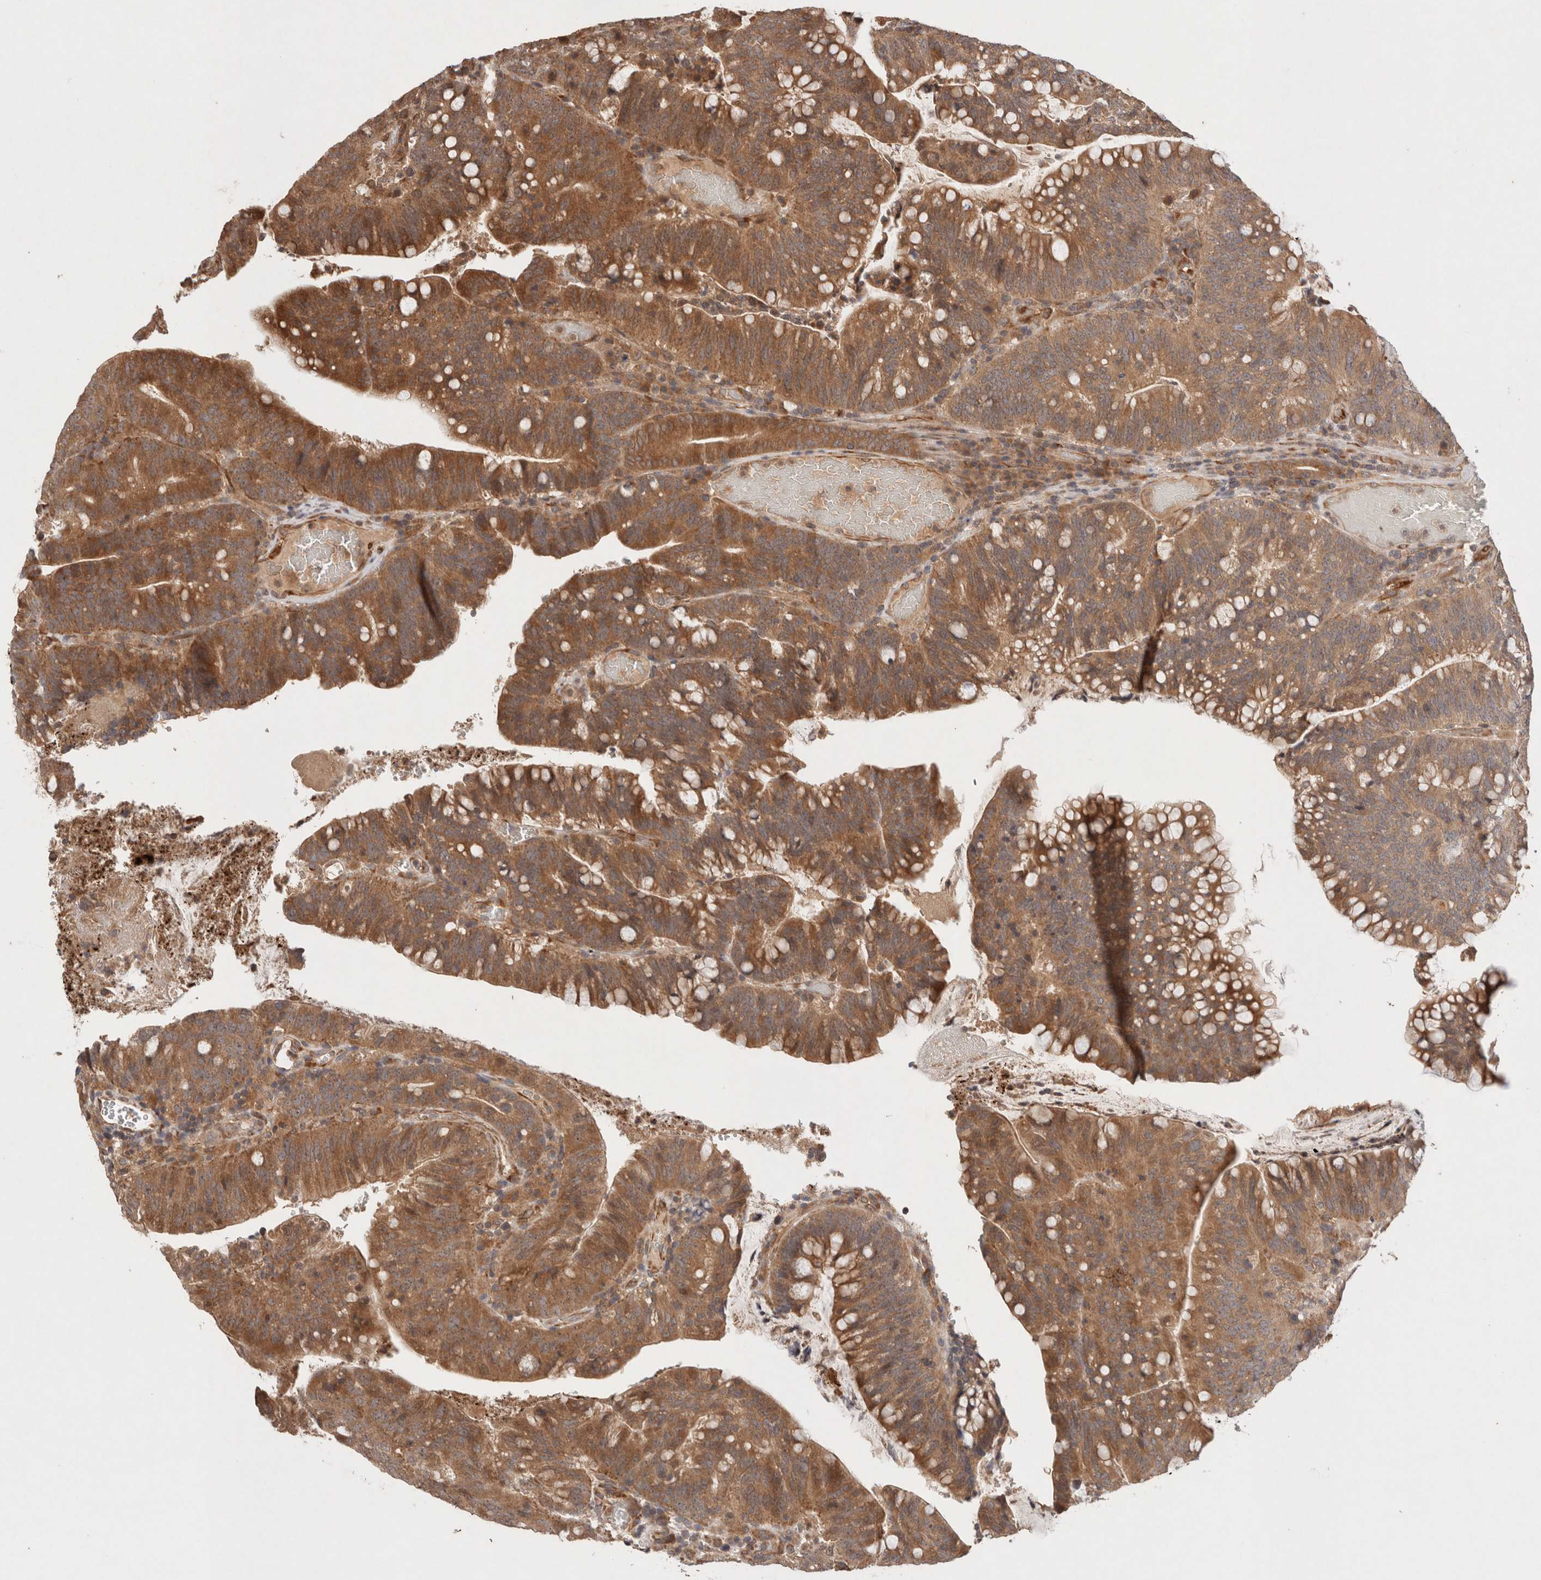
{"staining": {"intensity": "strong", "quantity": ">75%", "location": "cytoplasmic/membranous"}, "tissue": "colorectal cancer", "cell_type": "Tumor cells", "image_type": "cancer", "snomed": [{"axis": "morphology", "description": "Adenocarcinoma, NOS"}, {"axis": "topography", "description": "Colon"}], "caption": "This is an image of immunohistochemistry staining of colorectal cancer, which shows strong positivity in the cytoplasmic/membranous of tumor cells.", "gene": "KLHL20", "patient": {"sex": "female", "age": 66}}